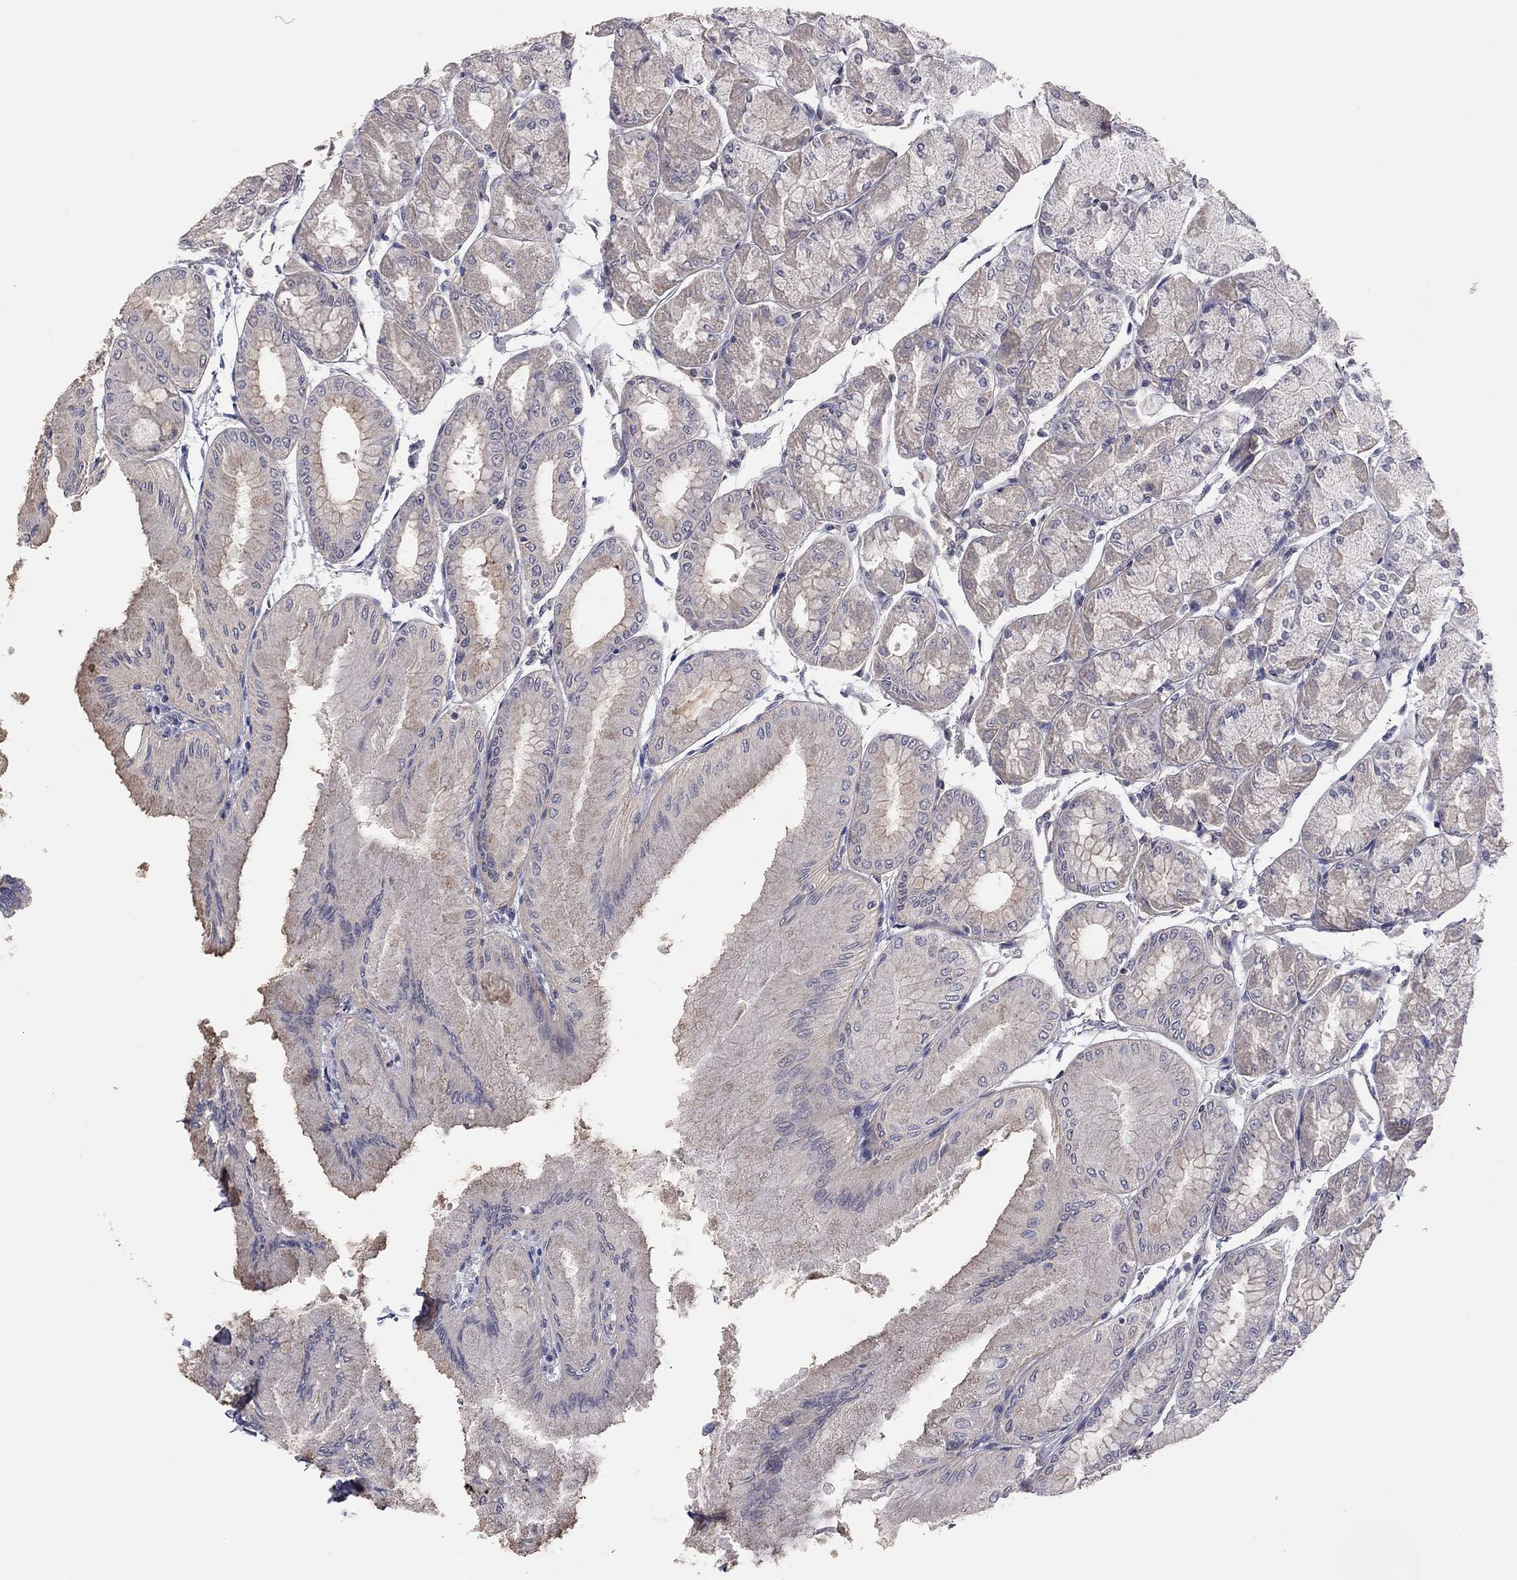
{"staining": {"intensity": "moderate", "quantity": "<25%", "location": "cytoplasmic/membranous"}, "tissue": "stomach", "cell_type": "Glandular cells", "image_type": "normal", "snomed": [{"axis": "morphology", "description": "Normal tissue, NOS"}, {"axis": "topography", "description": "Stomach, upper"}], "caption": "Glandular cells show low levels of moderate cytoplasmic/membranous positivity in approximately <25% of cells in benign human stomach.", "gene": "KCNB1", "patient": {"sex": "male", "age": 60}}